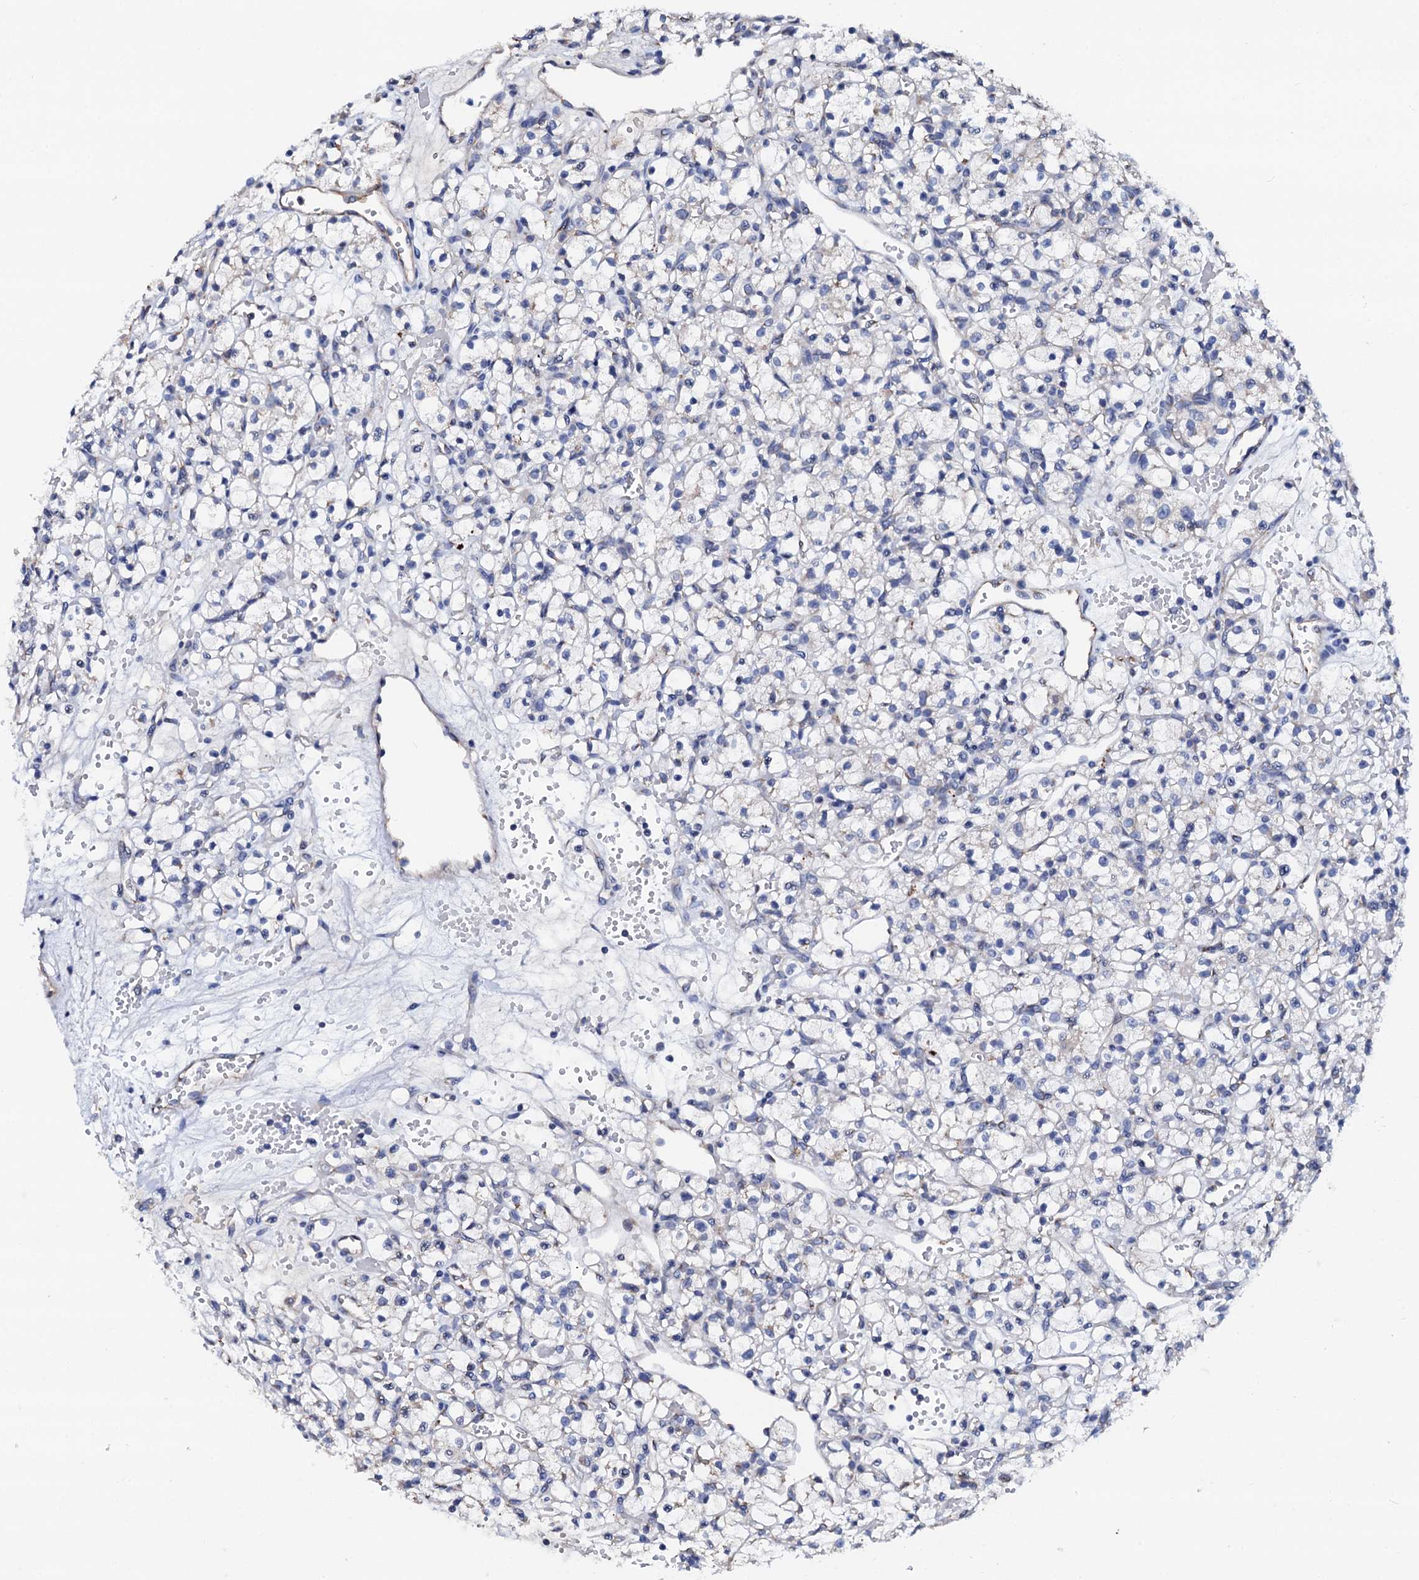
{"staining": {"intensity": "negative", "quantity": "none", "location": "none"}, "tissue": "renal cancer", "cell_type": "Tumor cells", "image_type": "cancer", "snomed": [{"axis": "morphology", "description": "Adenocarcinoma, NOS"}, {"axis": "topography", "description": "Kidney"}], "caption": "A micrograph of human renal adenocarcinoma is negative for staining in tumor cells.", "gene": "AKAP3", "patient": {"sex": "female", "age": 59}}